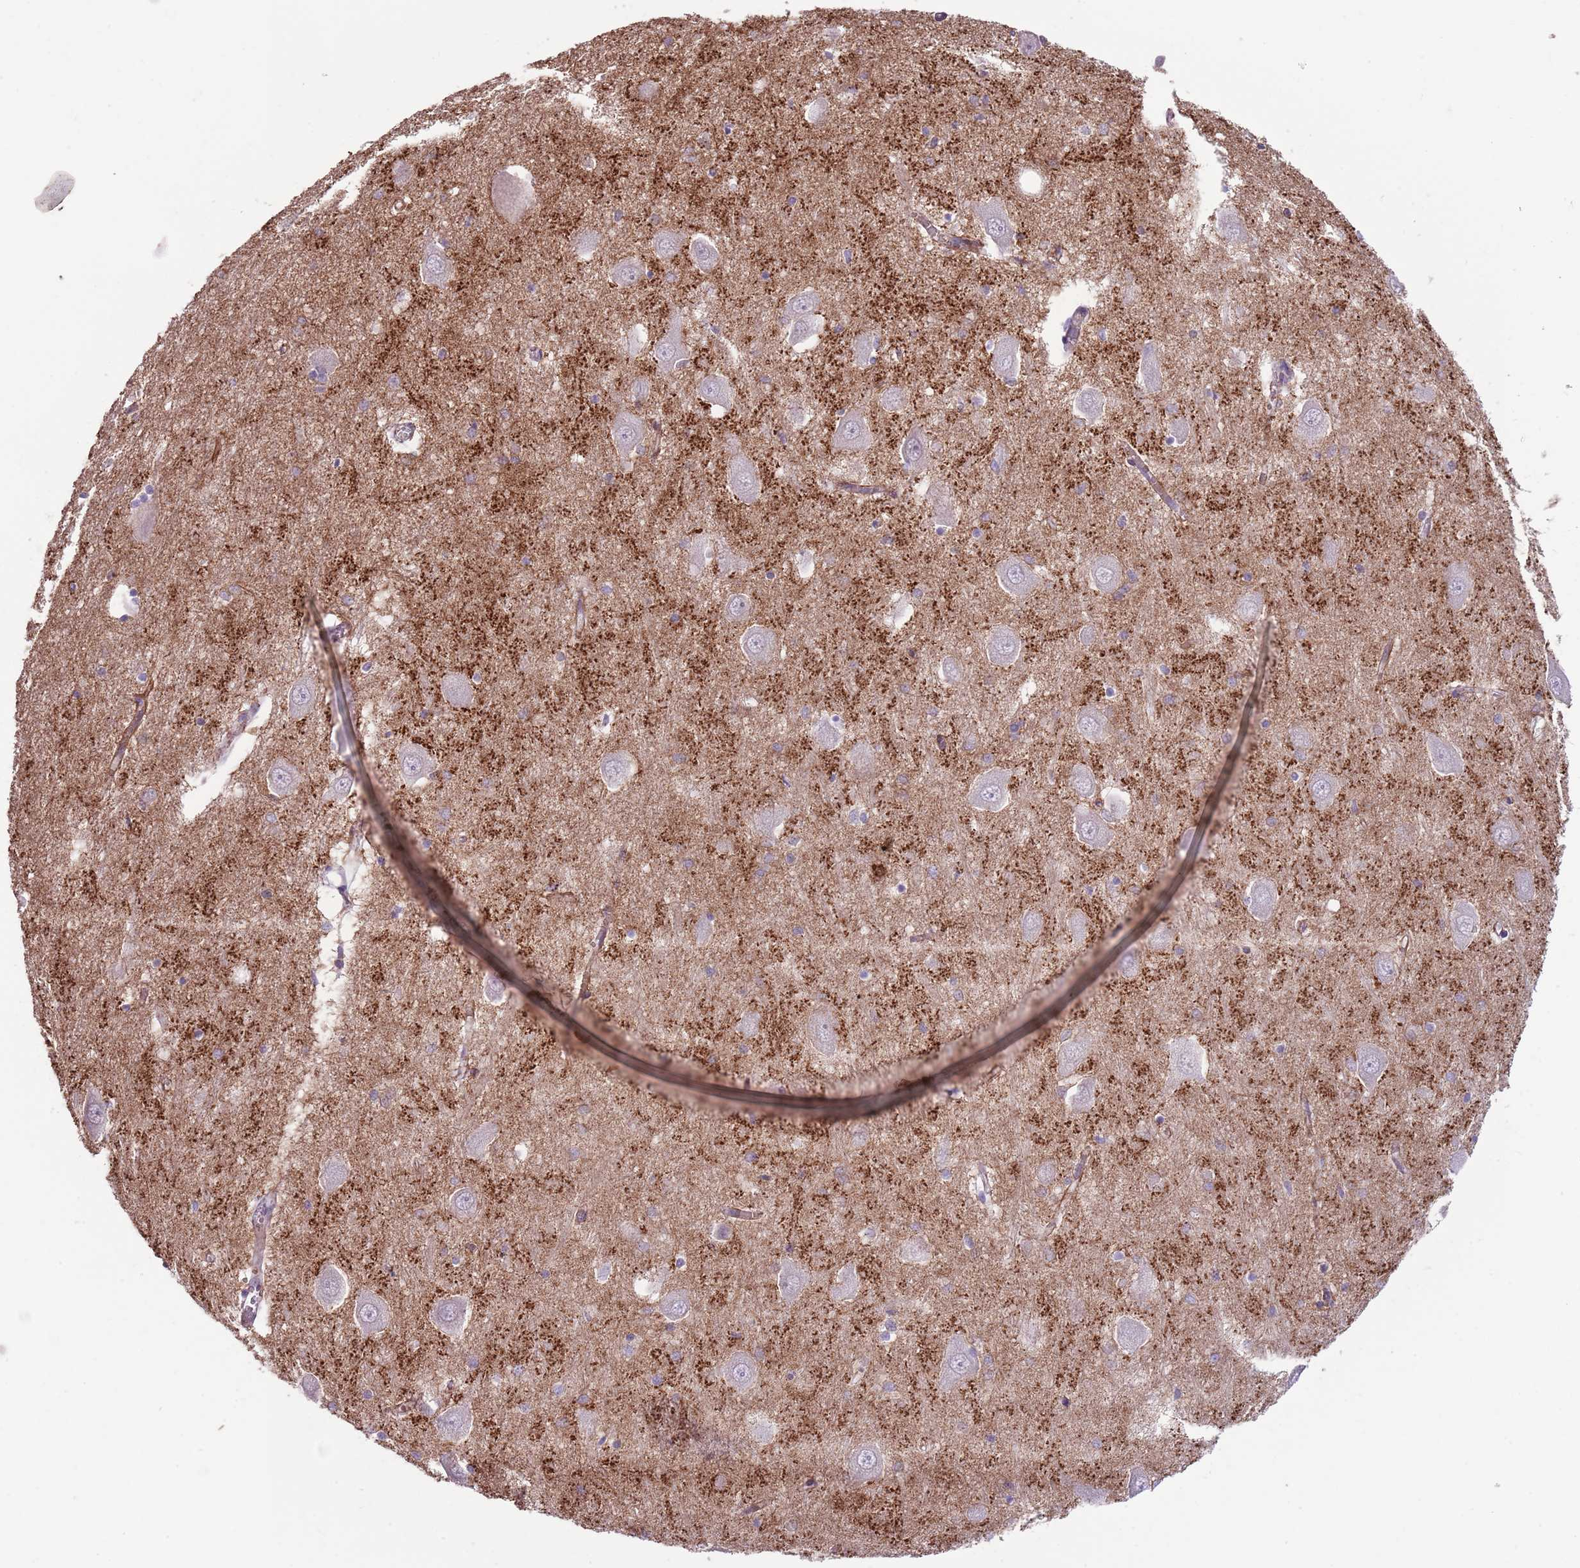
{"staining": {"intensity": "weak", "quantity": "<25%", "location": "cytoplasmic/membranous"}, "tissue": "hippocampus", "cell_type": "Glial cells", "image_type": "normal", "snomed": [{"axis": "morphology", "description": "Normal tissue, NOS"}, {"axis": "topography", "description": "Hippocampus"}], "caption": "This is an IHC micrograph of benign human hippocampus. There is no staining in glial cells.", "gene": "CREBZF", "patient": {"sex": "male", "age": 70}}